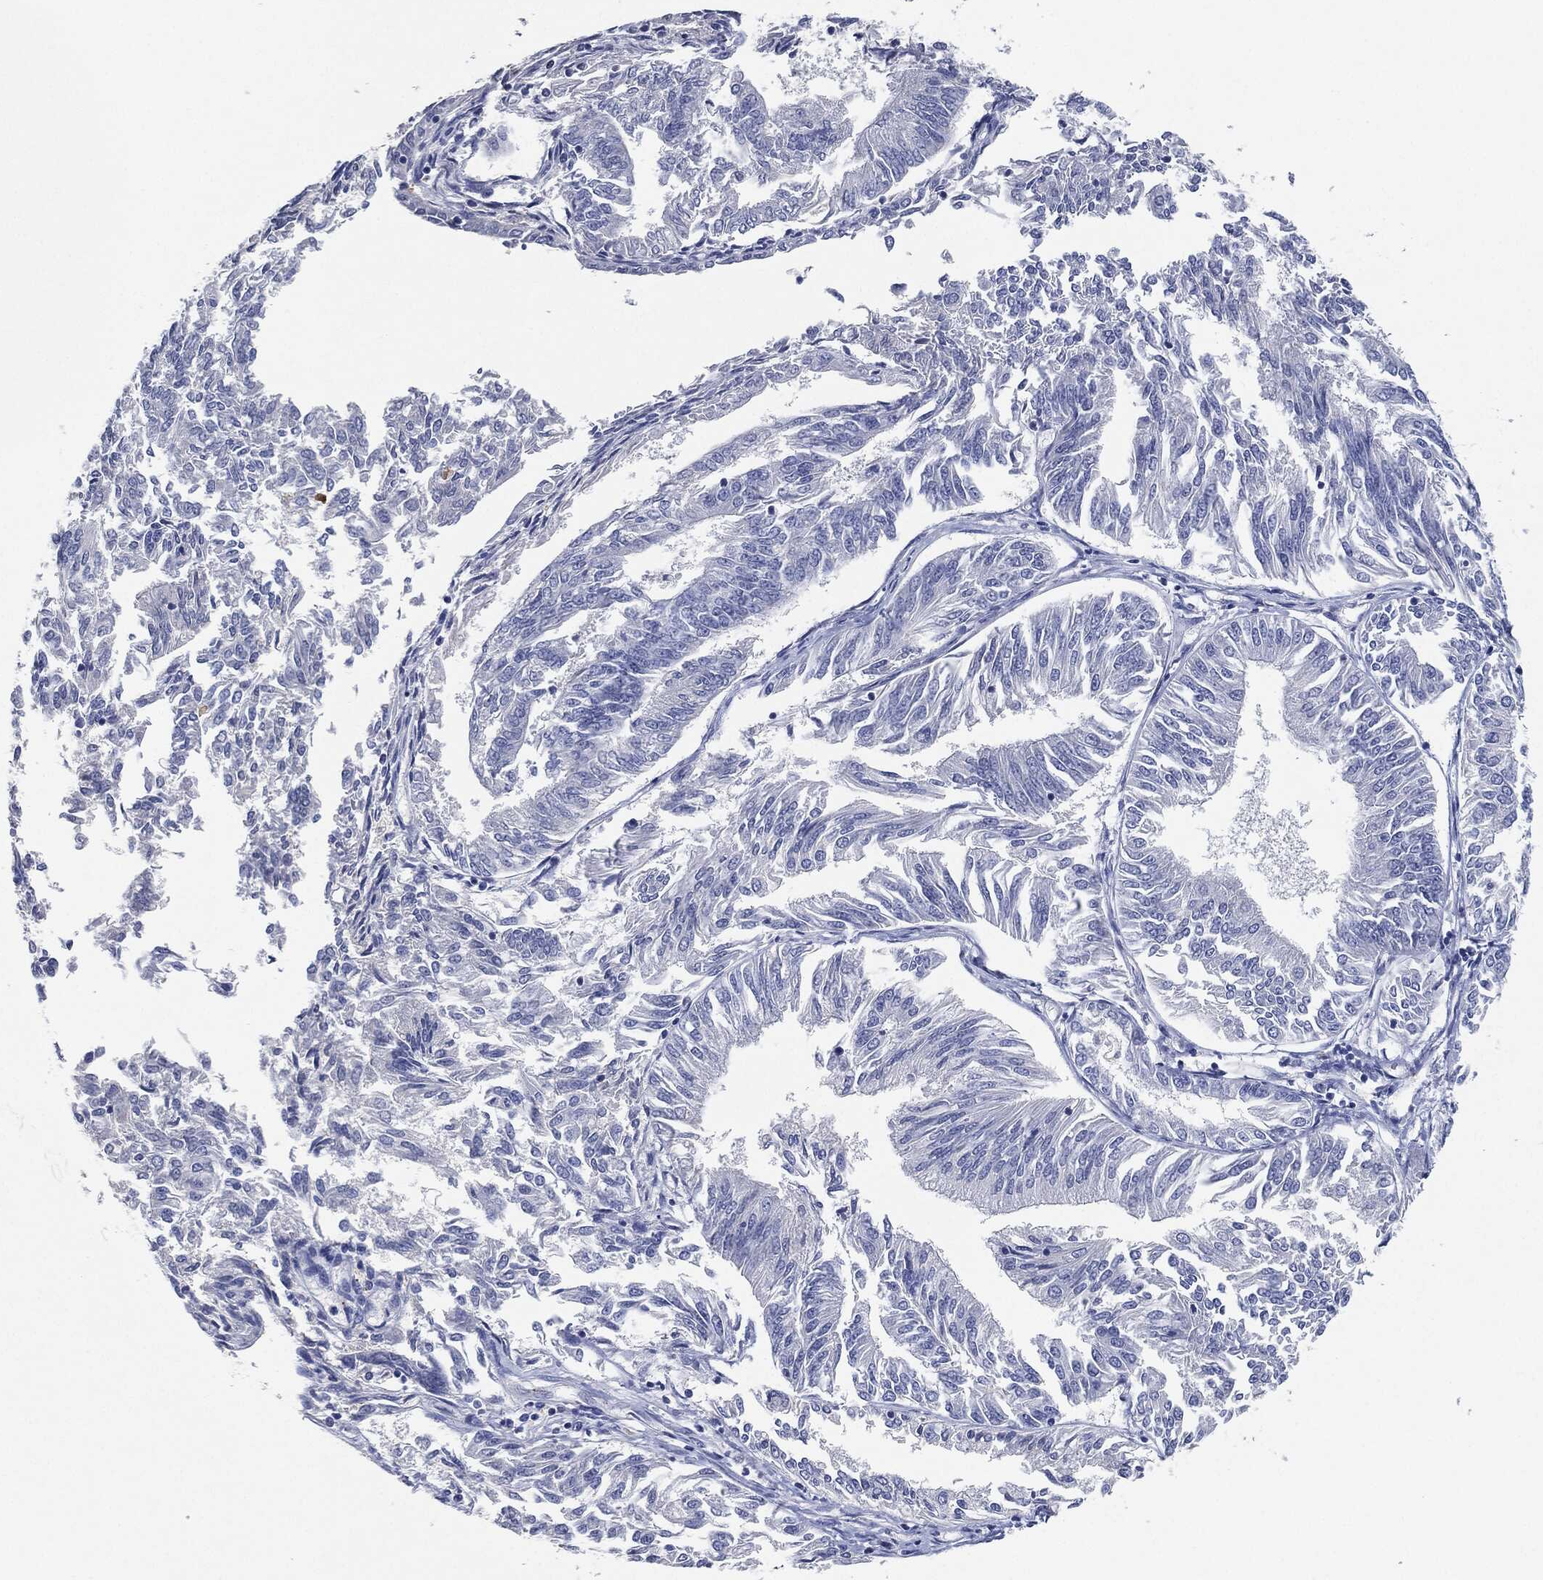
{"staining": {"intensity": "negative", "quantity": "none", "location": "none"}, "tissue": "endometrial cancer", "cell_type": "Tumor cells", "image_type": "cancer", "snomed": [{"axis": "morphology", "description": "Adenocarcinoma, NOS"}, {"axis": "topography", "description": "Endometrium"}], "caption": "Endometrial cancer (adenocarcinoma) stained for a protein using immunohistochemistry (IHC) displays no positivity tumor cells.", "gene": "NTRK1", "patient": {"sex": "female", "age": 58}}